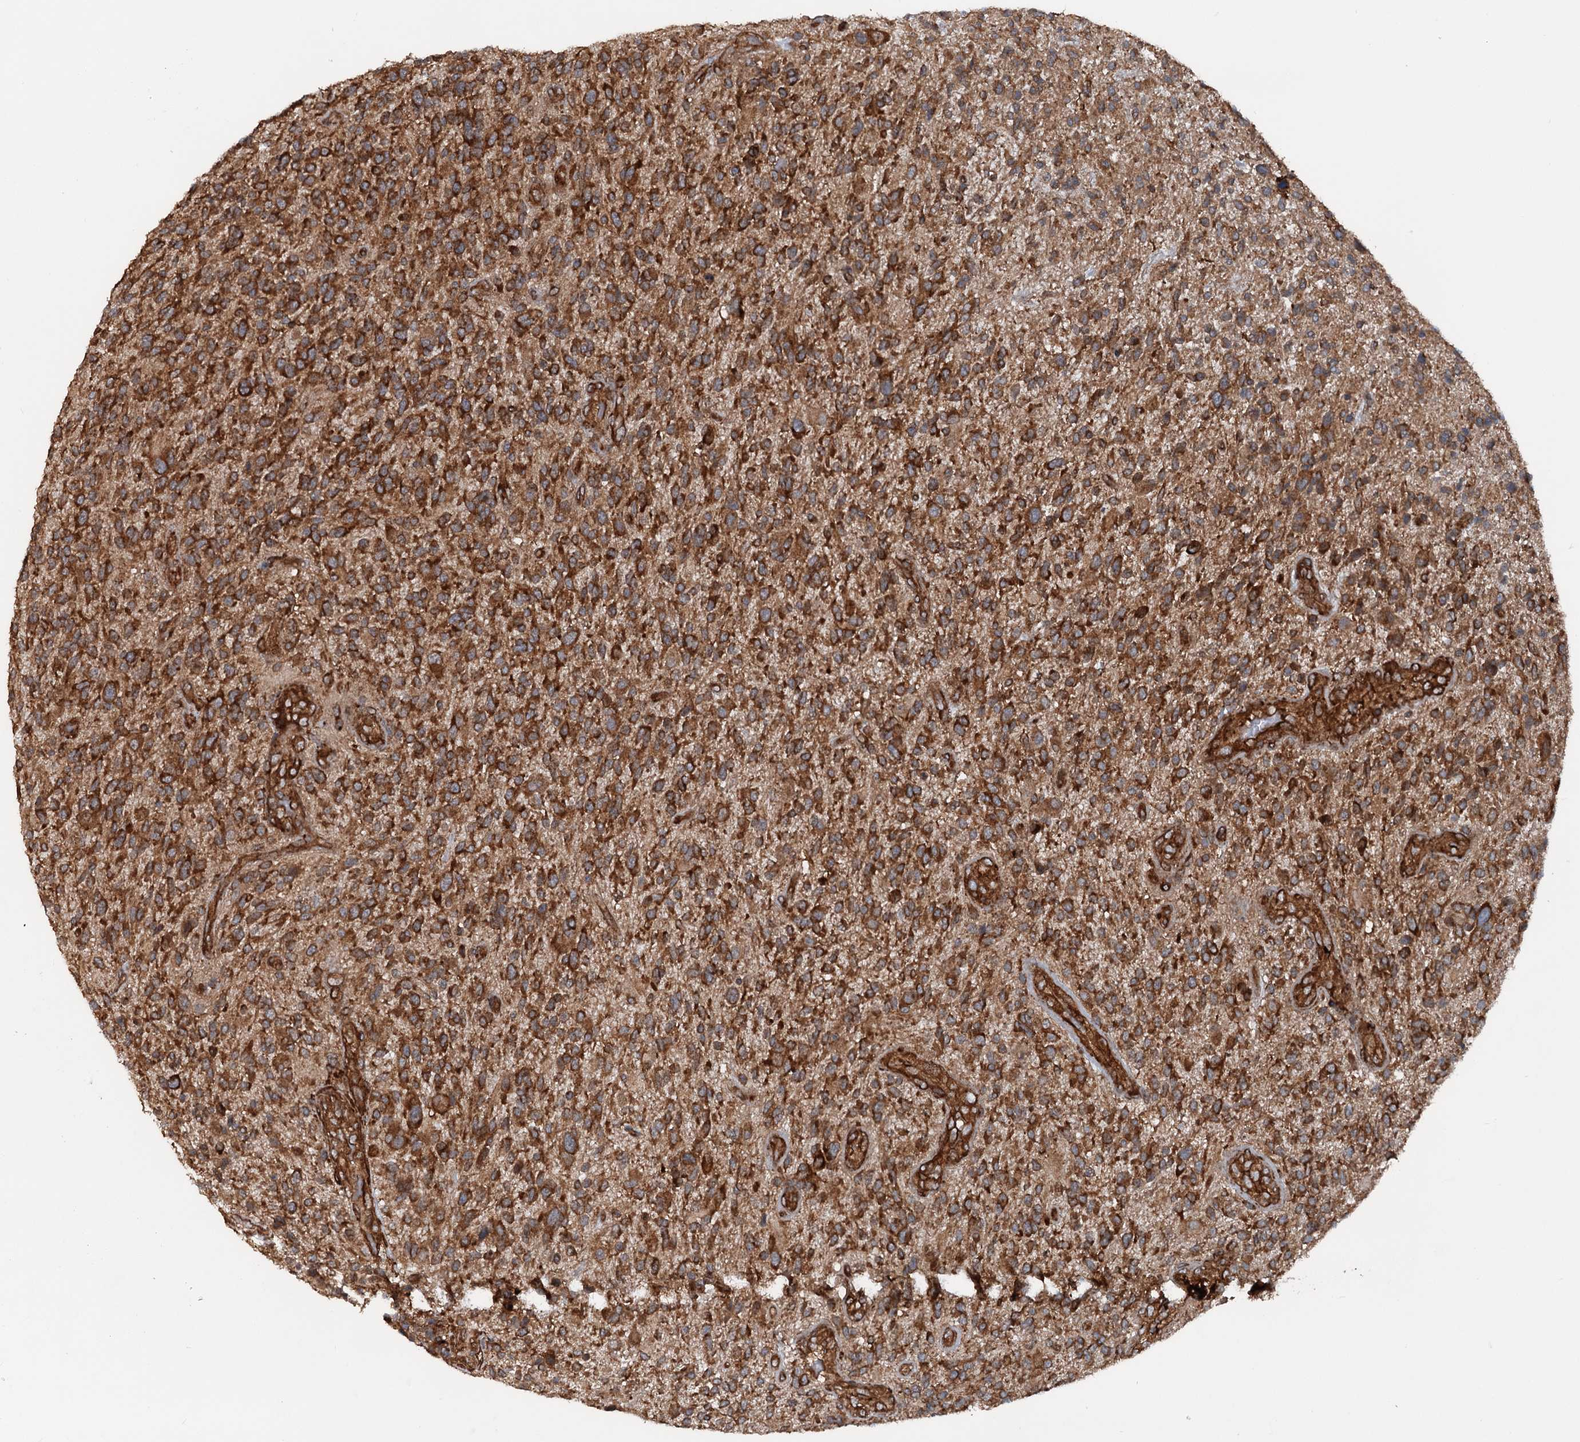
{"staining": {"intensity": "strong", "quantity": ">75%", "location": "cytoplasmic/membranous"}, "tissue": "glioma", "cell_type": "Tumor cells", "image_type": "cancer", "snomed": [{"axis": "morphology", "description": "Glioma, malignant, High grade"}, {"axis": "topography", "description": "Brain"}], "caption": "Glioma stained for a protein (brown) demonstrates strong cytoplasmic/membranous positive staining in approximately >75% of tumor cells.", "gene": "RNF214", "patient": {"sex": "male", "age": 47}}